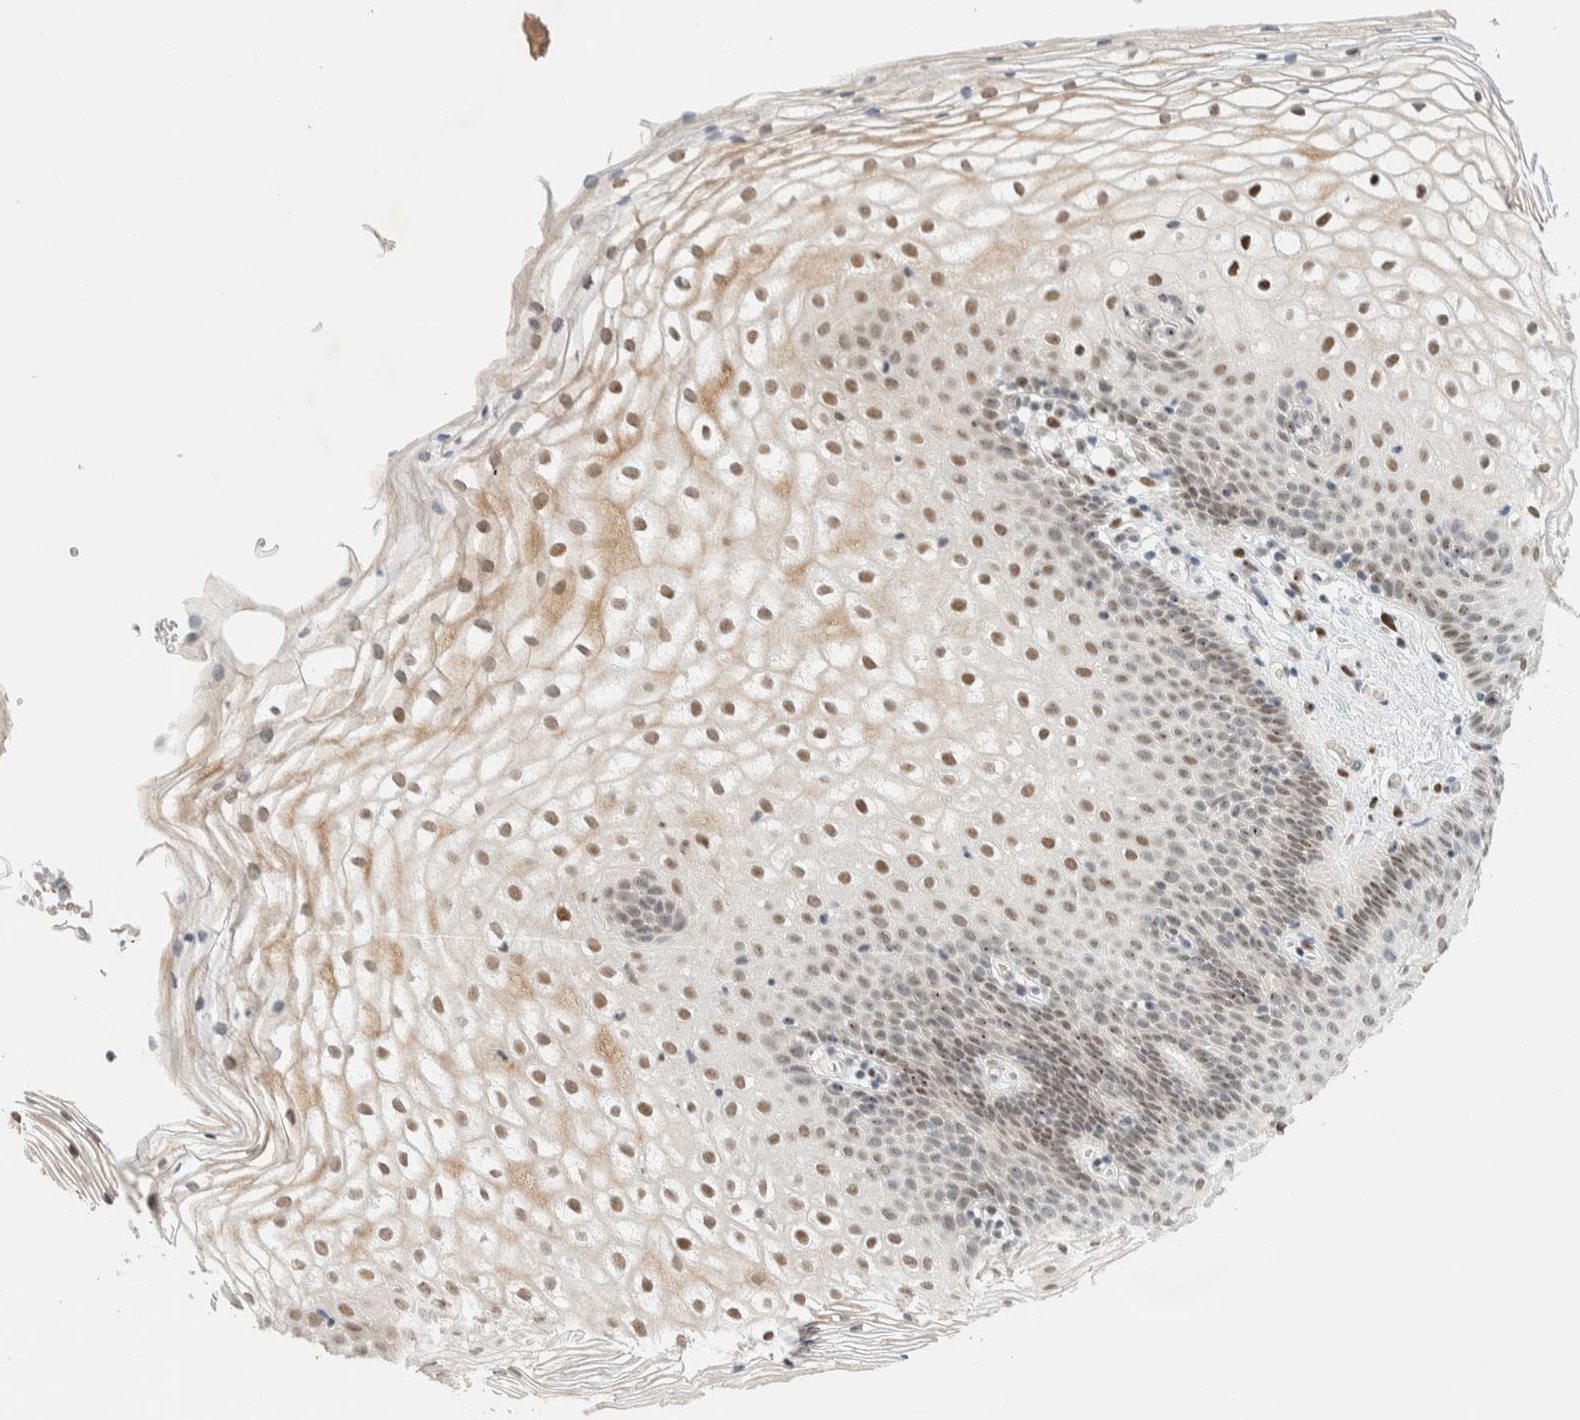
{"staining": {"intensity": "moderate", "quantity": "25%-75%", "location": "nuclear"}, "tissue": "cervix", "cell_type": "Squamous epithelial cells", "image_type": "normal", "snomed": [{"axis": "morphology", "description": "Normal tissue, NOS"}, {"axis": "topography", "description": "Cervix"}], "caption": "Unremarkable cervix displays moderate nuclear expression in about 25%-75% of squamous epithelial cells, visualized by immunohistochemistry. (DAB = brown stain, brightfield microscopy at high magnification).", "gene": "ZNF683", "patient": {"sex": "female", "age": 72}}